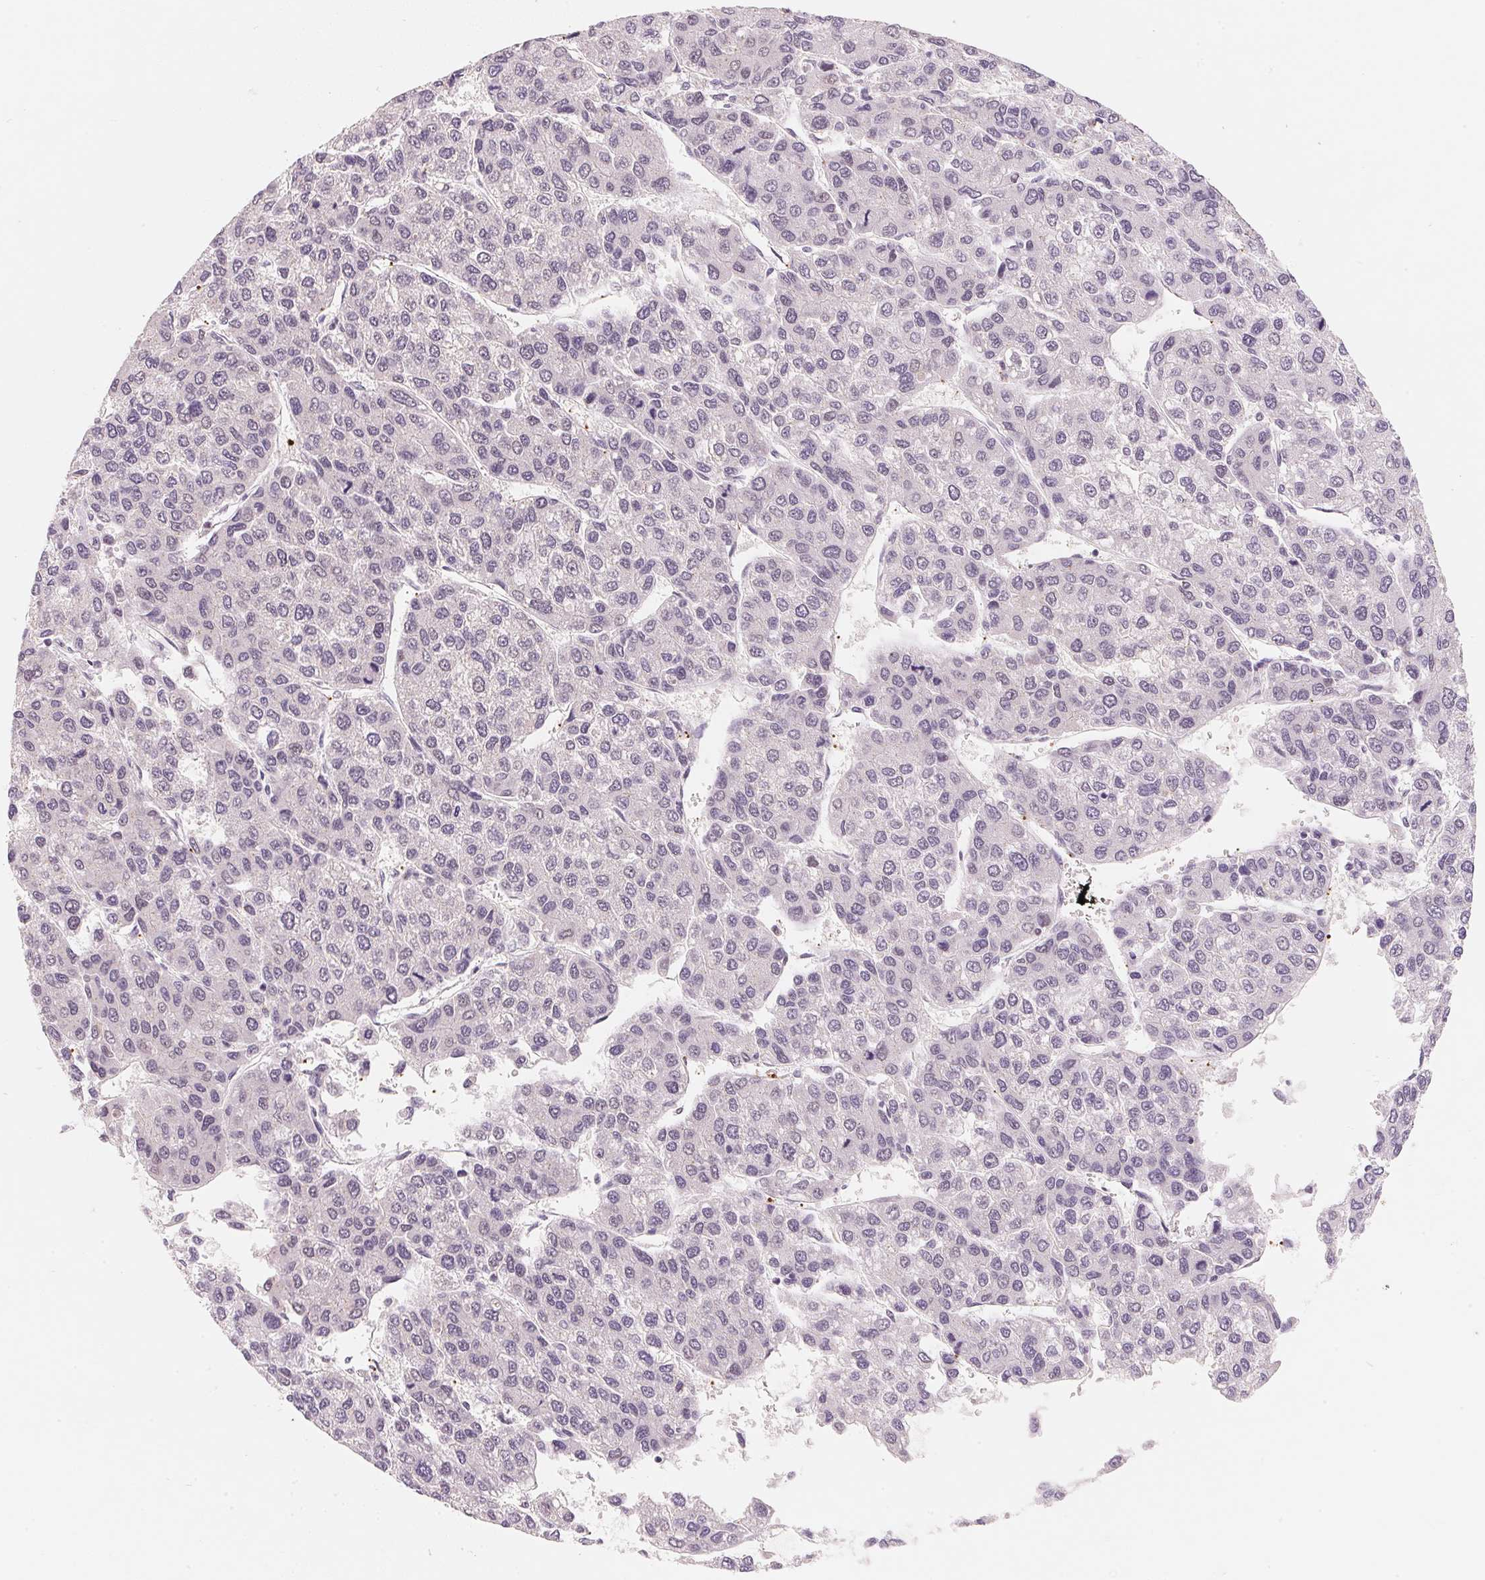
{"staining": {"intensity": "negative", "quantity": "none", "location": "none"}, "tissue": "liver cancer", "cell_type": "Tumor cells", "image_type": "cancer", "snomed": [{"axis": "morphology", "description": "Carcinoma, Hepatocellular, NOS"}, {"axis": "topography", "description": "Liver"}], "caption": "An immunohistochemistry (IHC) photomicrograph of liver hepatocellular carcinoma is shown. There is no staining in tumor cells of liver hepatocellular carcinoma.", "gene": "ARHGAP22", "patient": {"sex": "female", "age": 66}}